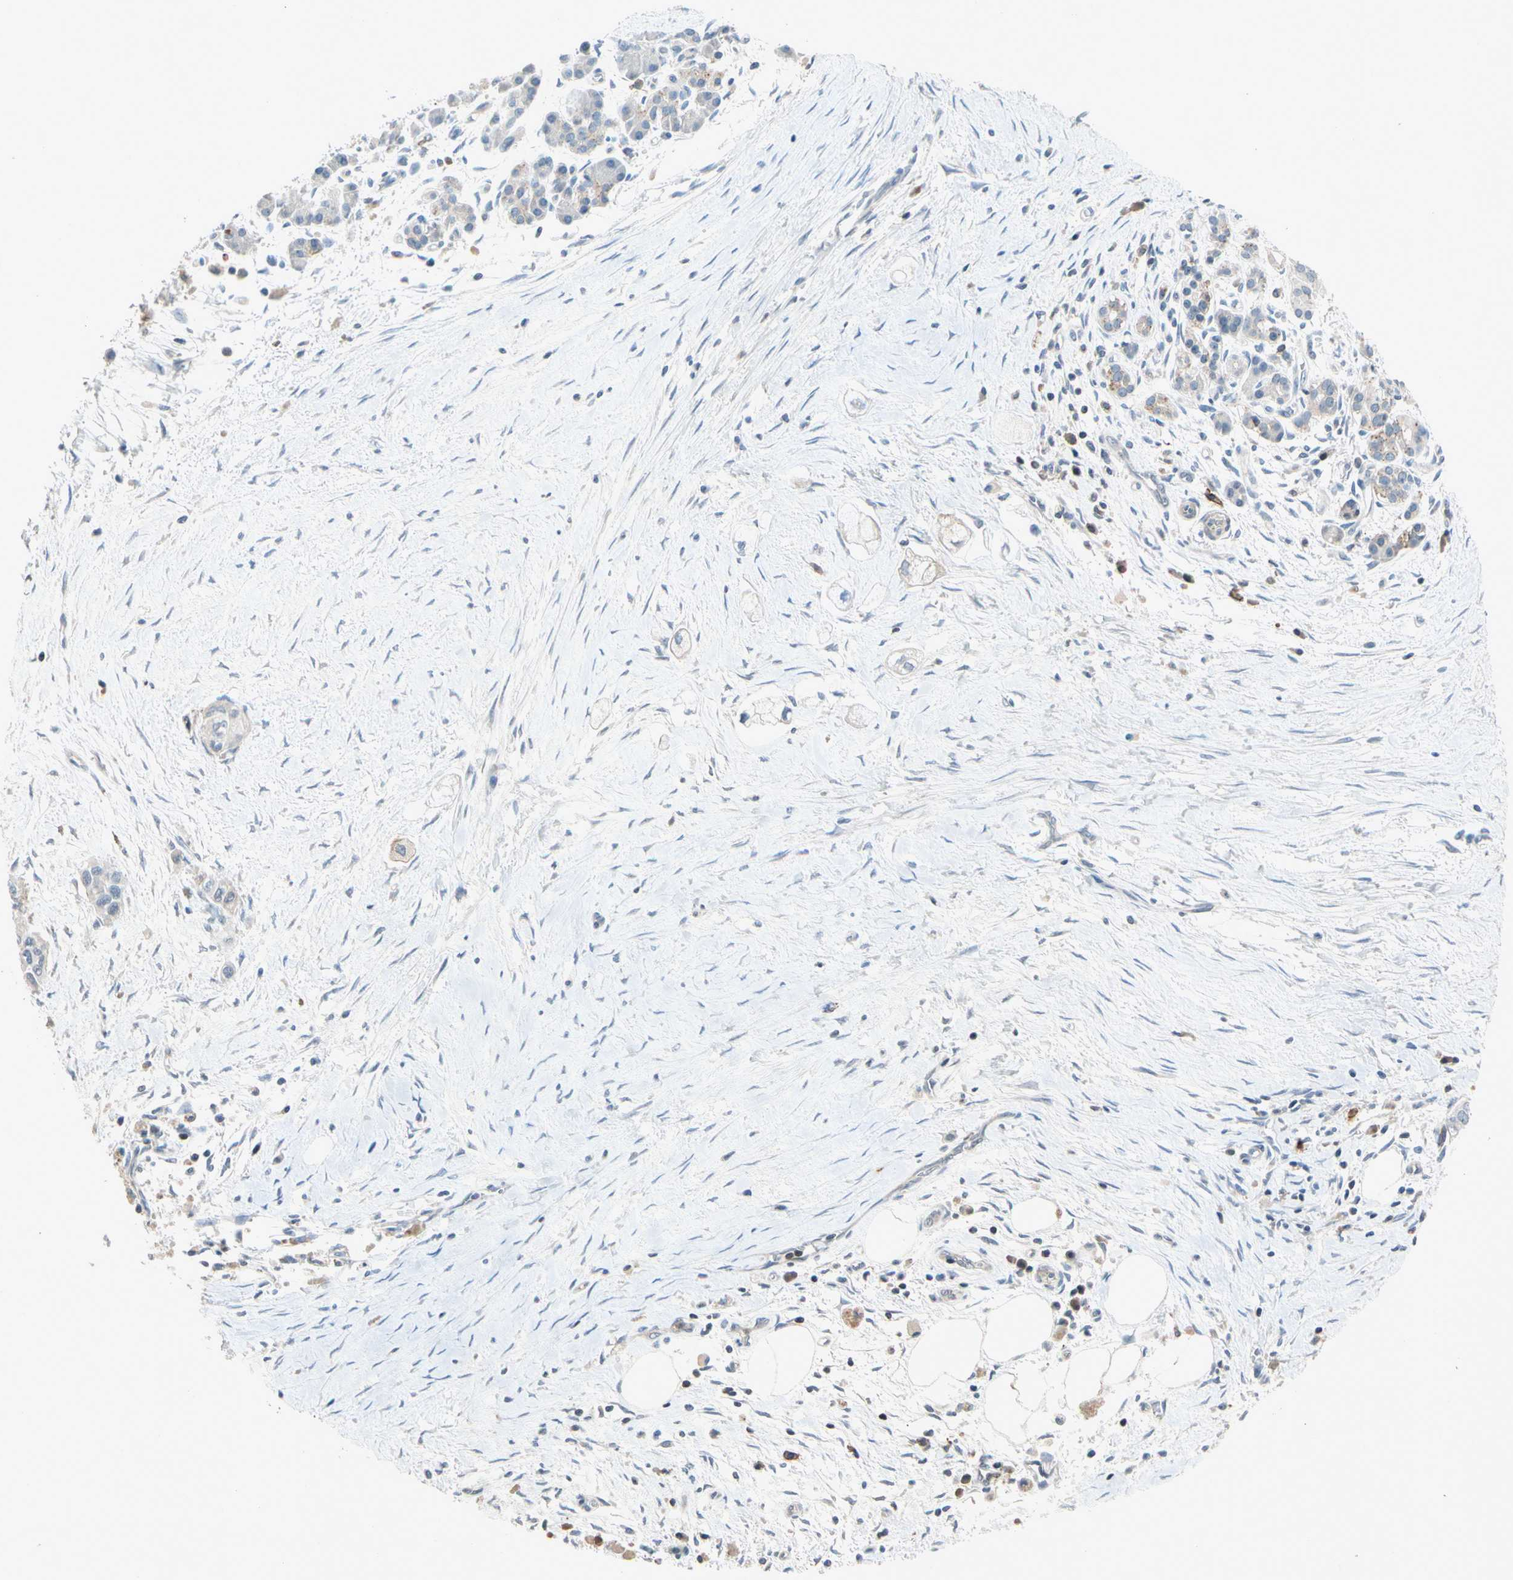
{"staining": {"intensity": "negative", "quantity": "none", "location": "none"}, "tissue": "pancreatic cancer", "cell_type": "Tumor cells", "image_type": "cancer", "snomed": [{"axis": "morphology", "description": "Adenocarcinoma, NOS"}, {"axis": "topography", "description": "Pancreas"}], "caption": "There is no significant staining in tumor cells of pancreatic adenocarcinoma.", "gene": "NDFIP2", "patient": {"sex": "male", "age": 74}}